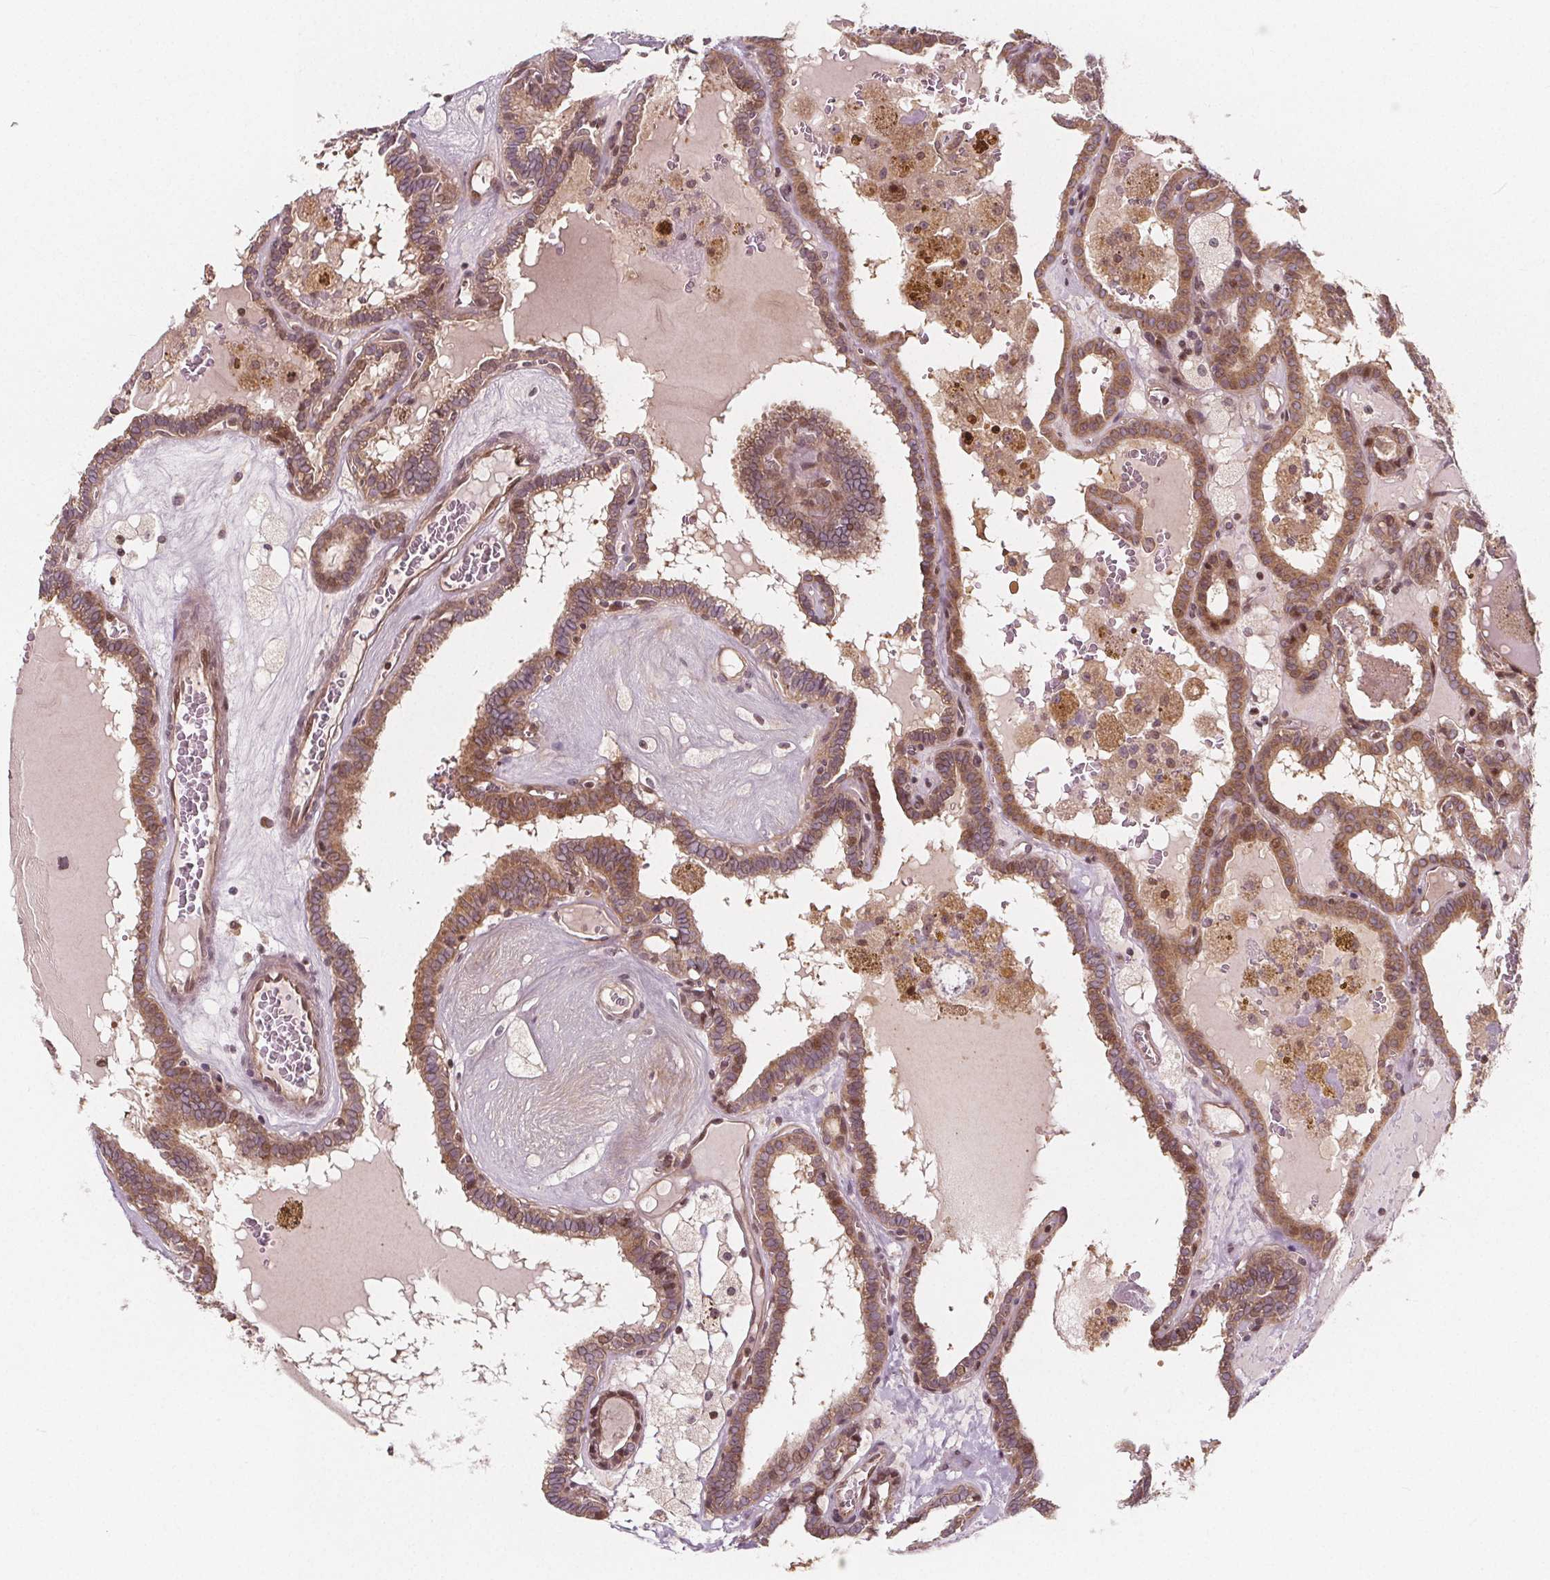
{"staining": {"intensity": "moderate", "quantity": ">75%", "location": "cytoplasmic/membranous,nuclear"}, "tissue": "thyroid cancer", "cell_type": "Tumor cells", "image_type": "cancer", "snomed": [{"axis": "morphology", "description": "Papillary adenocarcinoma, NOS"}, {"axis": "topography", "description": "Thyroid gland"}], "caption": "Brown immunohistochemical staining in papillary adenocarcinoma (thyroid) displays moderate cytoplasmic/membranous and nuclear staining in about >75% of tumor cells.", "gene": "AKT1S1", "patient": {"sex": "female", "age": 39}}